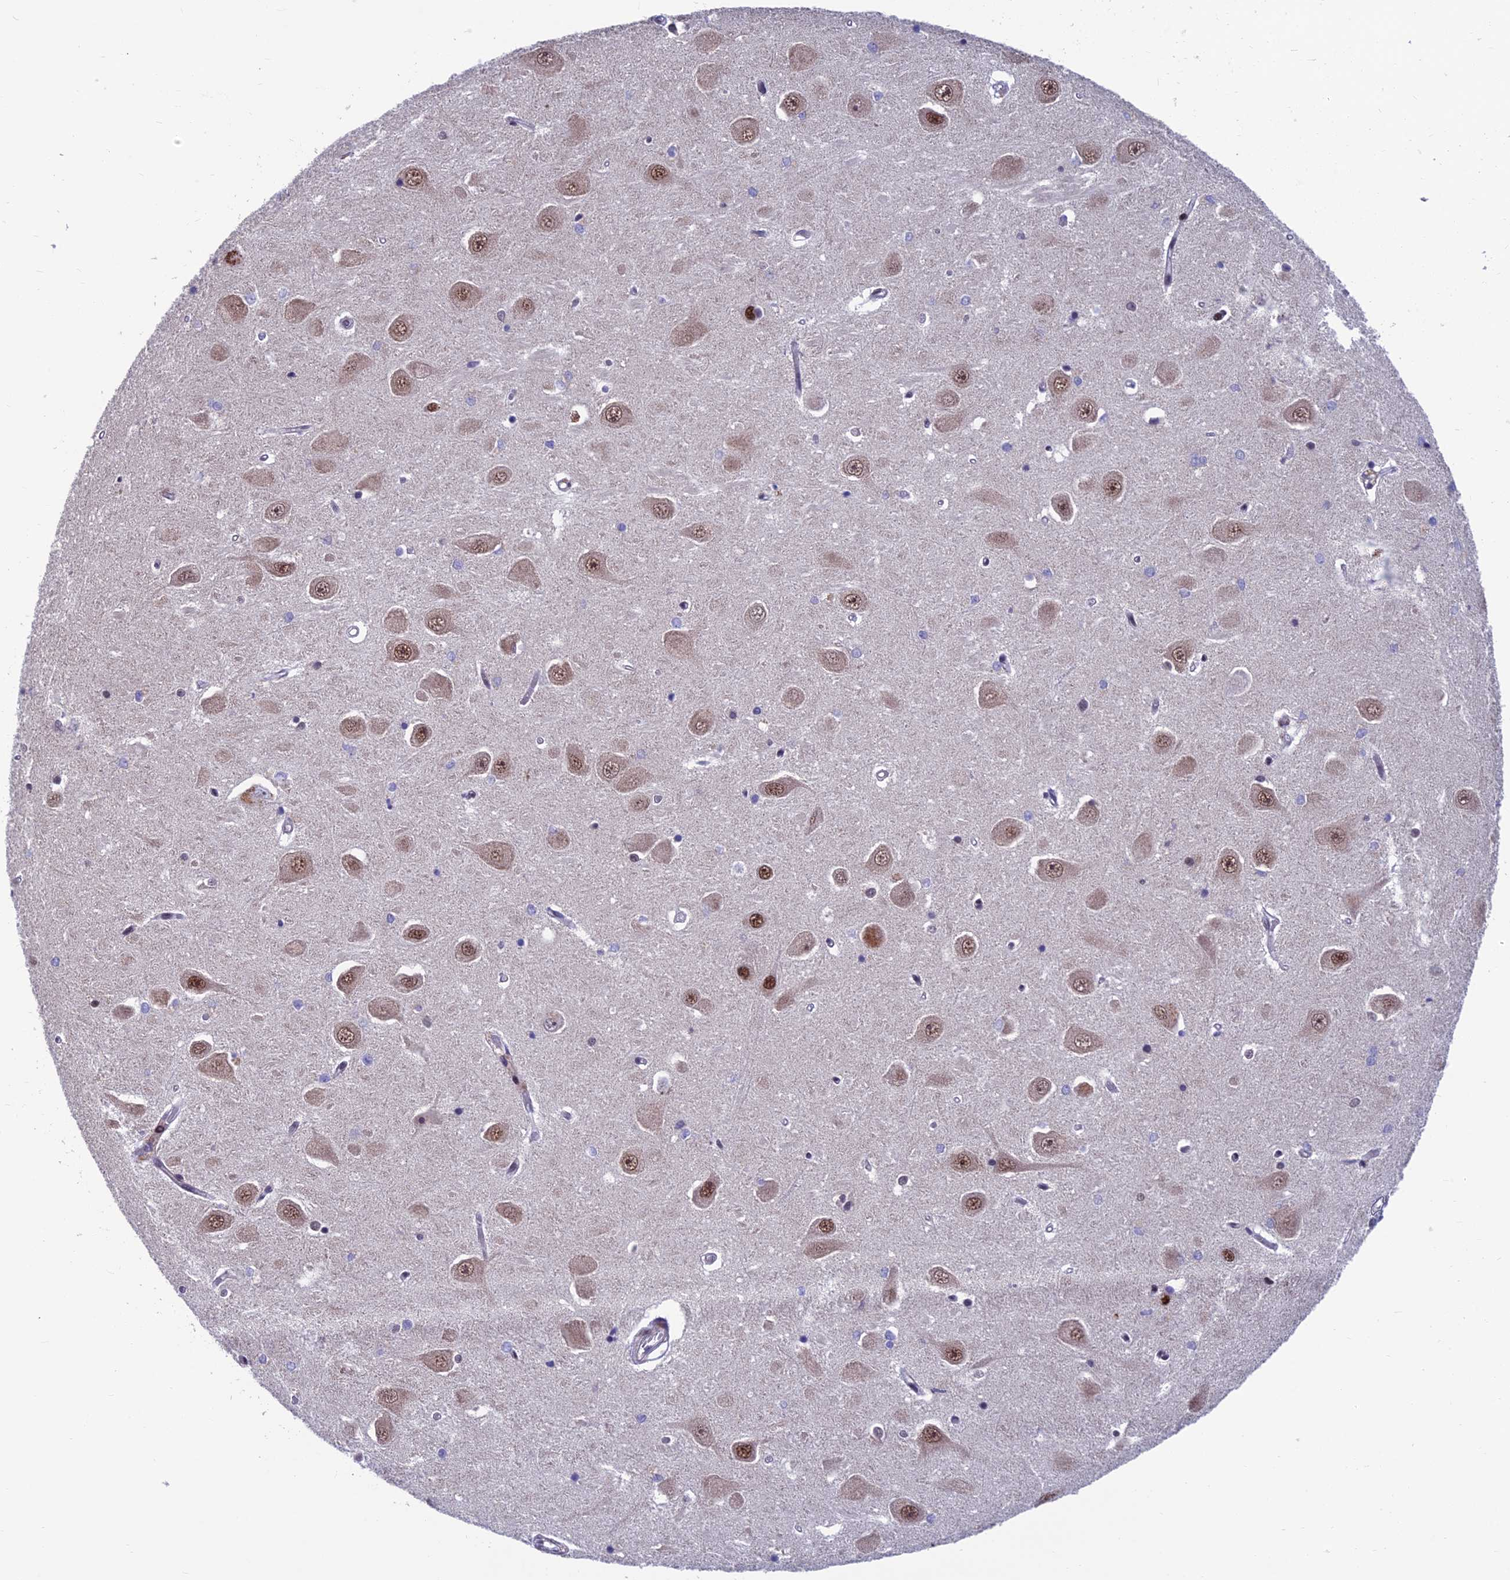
{"staining": {"intensity": "negative", "quantity": "none", "location": "none"}, "tissue": "hippocampus", "cell_type": "Glial cells", "image_type": "normal", "snomed": [{"axis": "morphology", "description": "Normal tissue, NOS"}, {"axis": "topography", "description": "Hippocampus"}], "caption": "This micrograph is of normal hippocampus stained with IHC to label a protein in brown with the nuclei are counter-stained blue. There is no positivity in glial cells. (DAB (3,3'-diaminobenzidine) immunohistochemistry, high magnification).", "gene": "KIAA1191", "patient": {"sex": "male", "age": 45}}